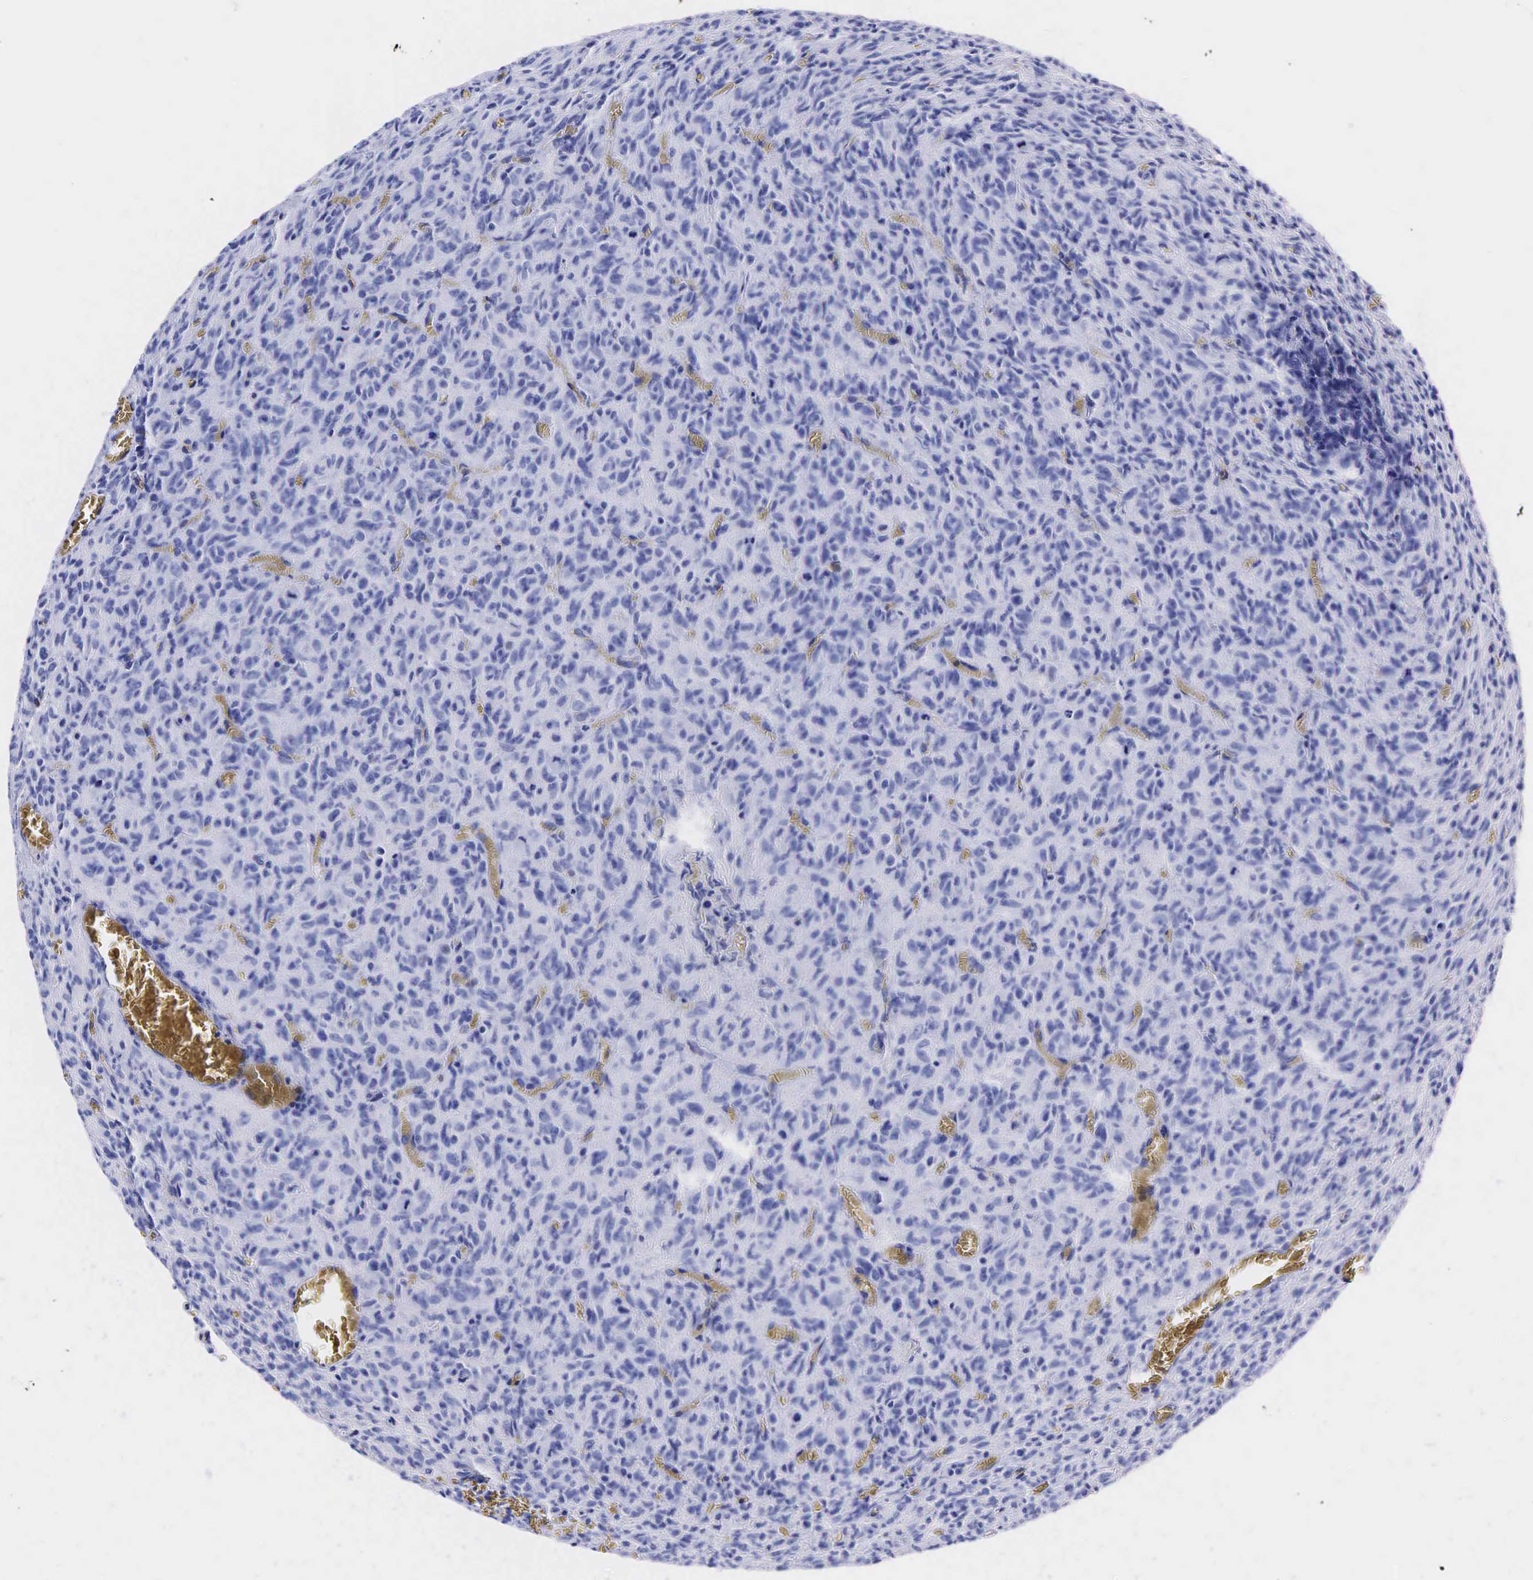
{"staining": {"intensity": "negative", "quantity": "none", "location": "none"}, "tissue": "glioma", "cell_type": "Tumor cells", "image_type": "cancer", "snomed": [{"axis": "morphology", "description": "Glioma, malignant, High grade"}, {"axis": "topography", "description": "Brain"}], "caption": "This micrograph is of high-grade glioma (malignant) stained with IHC to label a protein in brown with the nuclei are counter-stained blue. There is no positivity in tumor cells.", "gene": "KLK3", "patient": {"sex": "male", "age": 56}}